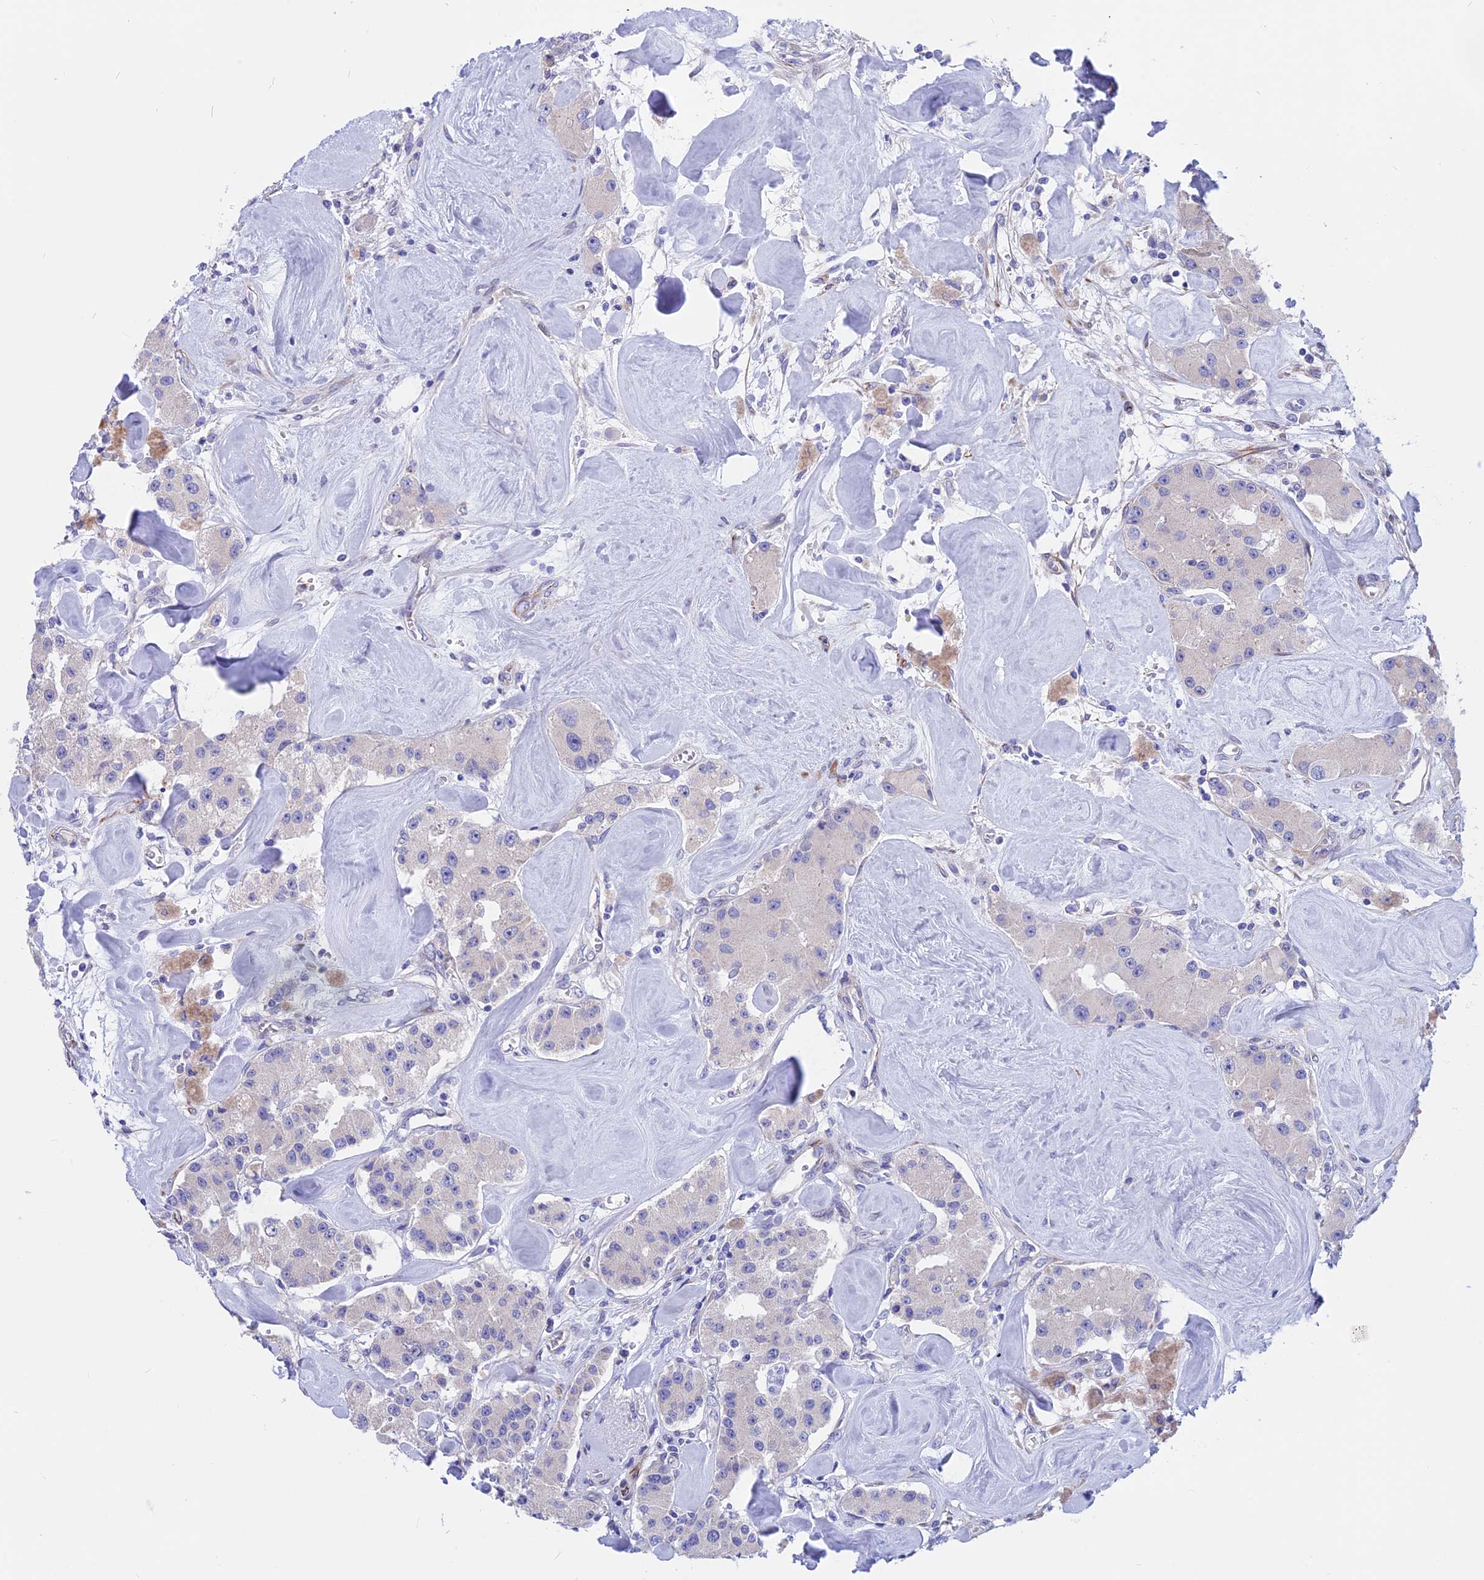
{"staining": {"intensity": "negative", "quantity": "none", "location": "none"}, "tissue": "carcinoid", "cell_type": "Tumor cells", "image_type": "cancer", "snomed": [{"axis": "morphology", "description": "Carcinoid, malignant, NOS"}, {"axis": "topography", "description": "Pancreas"}], "caption": "A photomicrograph of human carcinoid is negative for staining in tumor cells.", "gene": "TMEM138", "patient": {"sex": "male", "age": 41}}